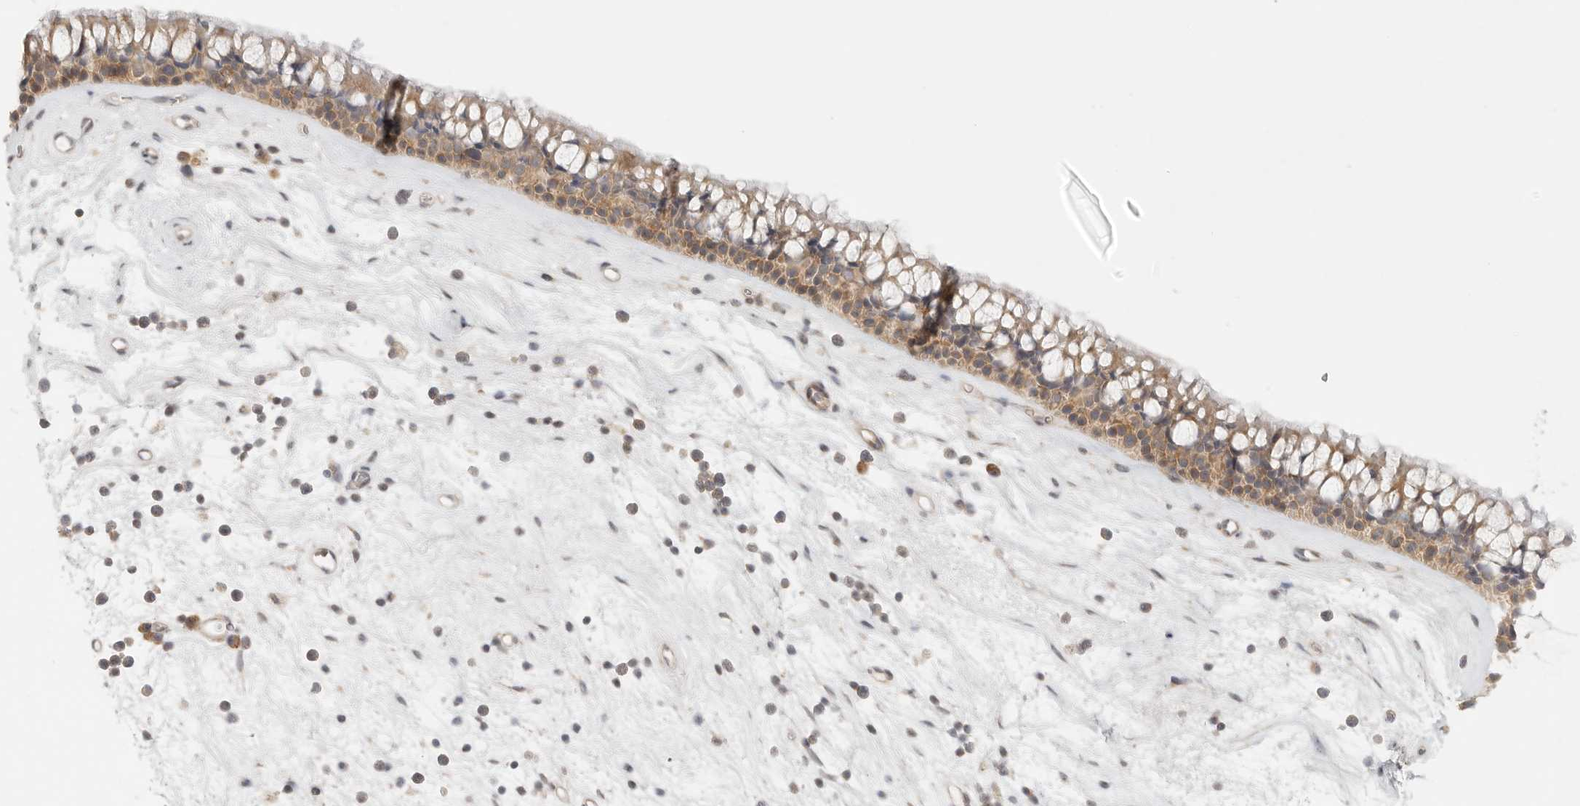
{"staining": {"intensity": "moderate", "quantity": ">75%", "location": "cytoplasmic/membranous"}, "tissue": "nasopharynx", "cell_type": "Respiratory epithelial cells", "image_type": "normal", "snomed": [{"axis": "morphology", "description": "Normal tissue, NOS"}, {"axis": "topography", "description": "Nasopharynx"}], "caption": "High-magnification brightfield microscopy of benign nasopharynx stained with DAB (3,3'-diaminobenzidine) (brown) and counterstained with hematoxylin (blue). respiratory epithelial cells exhibit moderate cytoplasmic/membranous expression is present in about>75% of cells. The staining was performed using DAB (3,3'-diaminobenzidine), with brown indicating positive protein expression. Nuclei are stained blue with hematoxylin.", "gene": "HDAC6", "patient": {"sex": "male", "age": 64}}